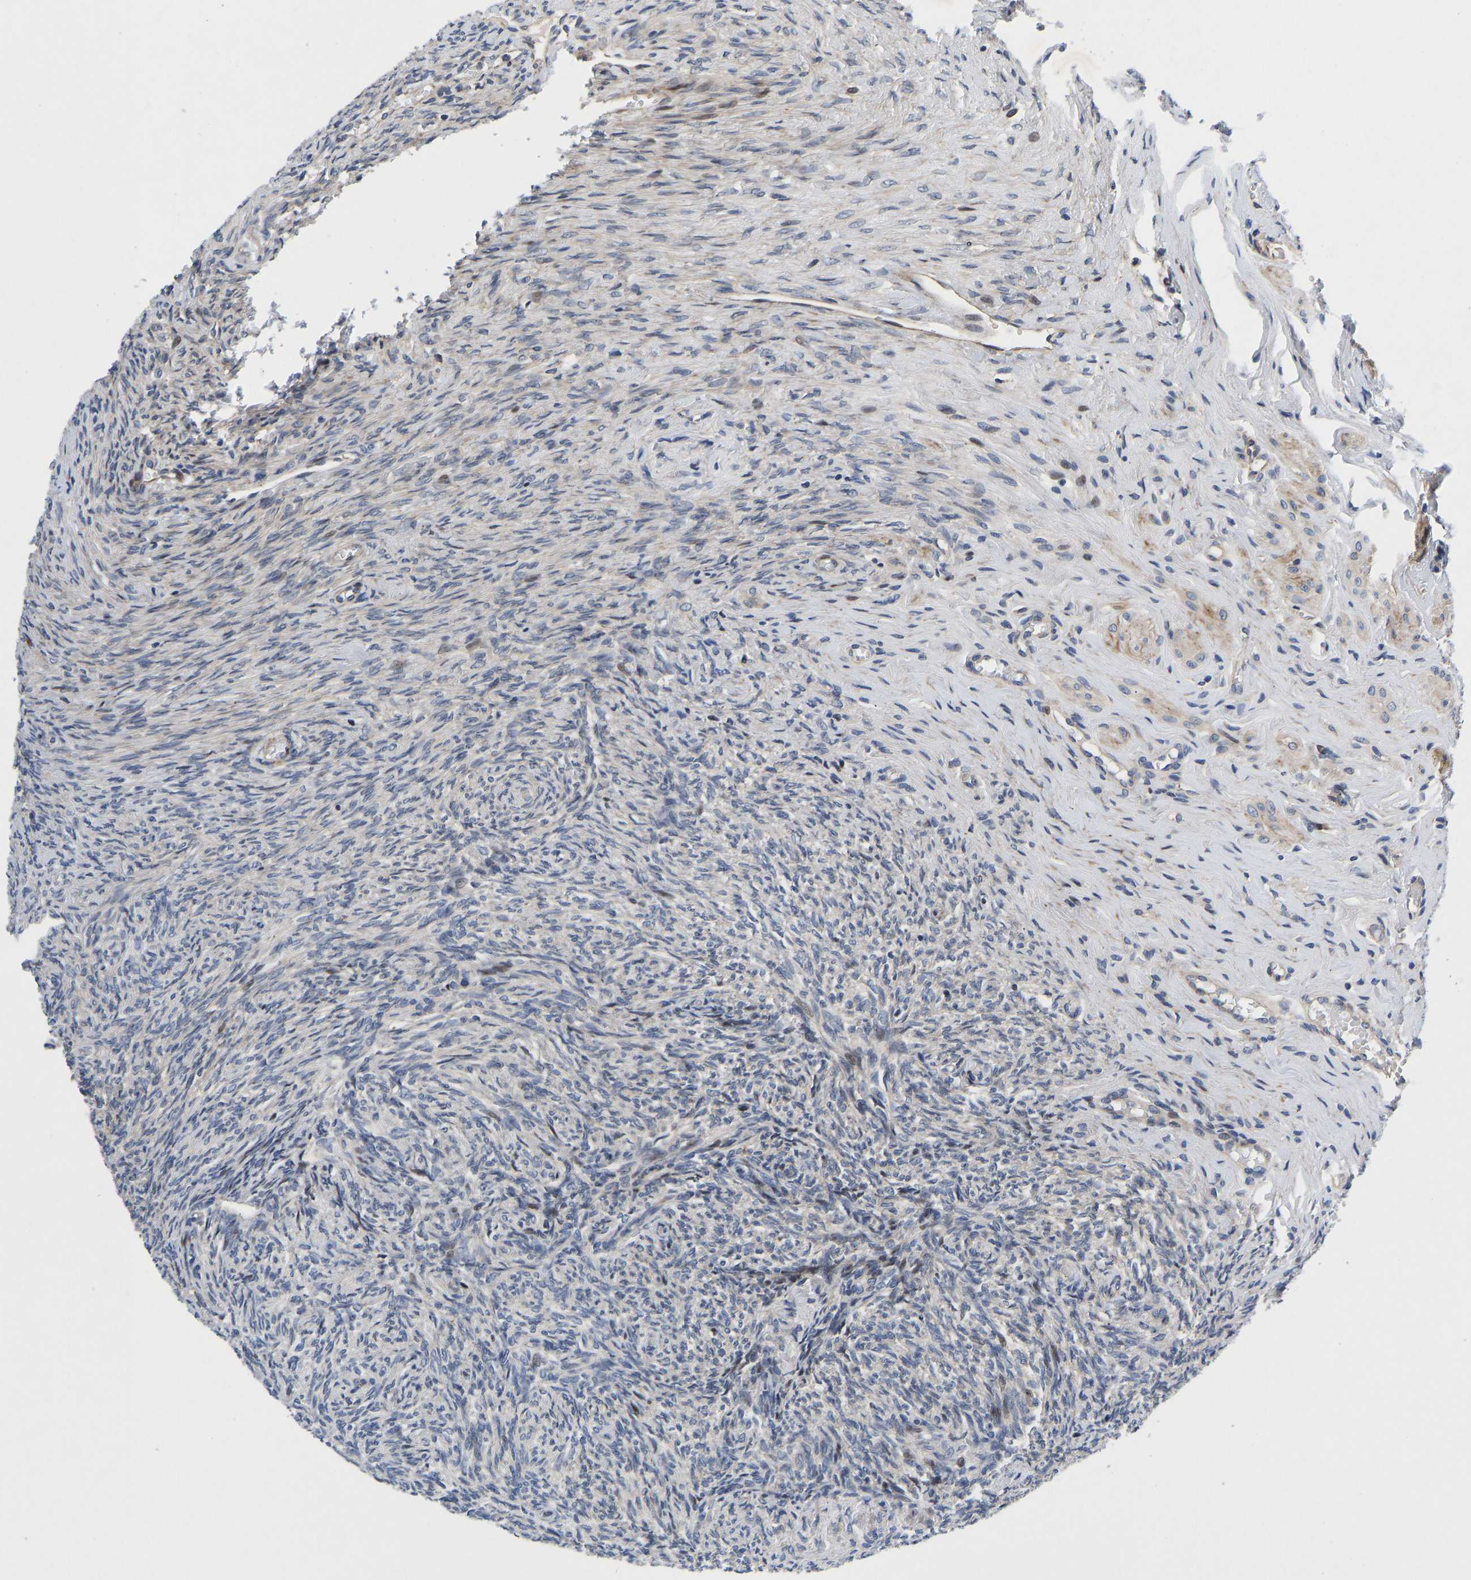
{"staining": {"intensity": "negative", "quantity": "none", "location": "none"}, "tissue": "ovary", "cell_type": "Follicle cells", "image_type": "normal", "snomed": [{"axis": "morphology", "description": "Normal tissue, NOS"}, {"axis": "topography", "description": "Ovary"}], "caption": "This is a histopathology image of immunohistochemistry (IHC) staining of normal ovary, which shows no positivity in follicle cells.", "gene": "TMEM38B", "patient": {"sex": "female", "age": 41}}